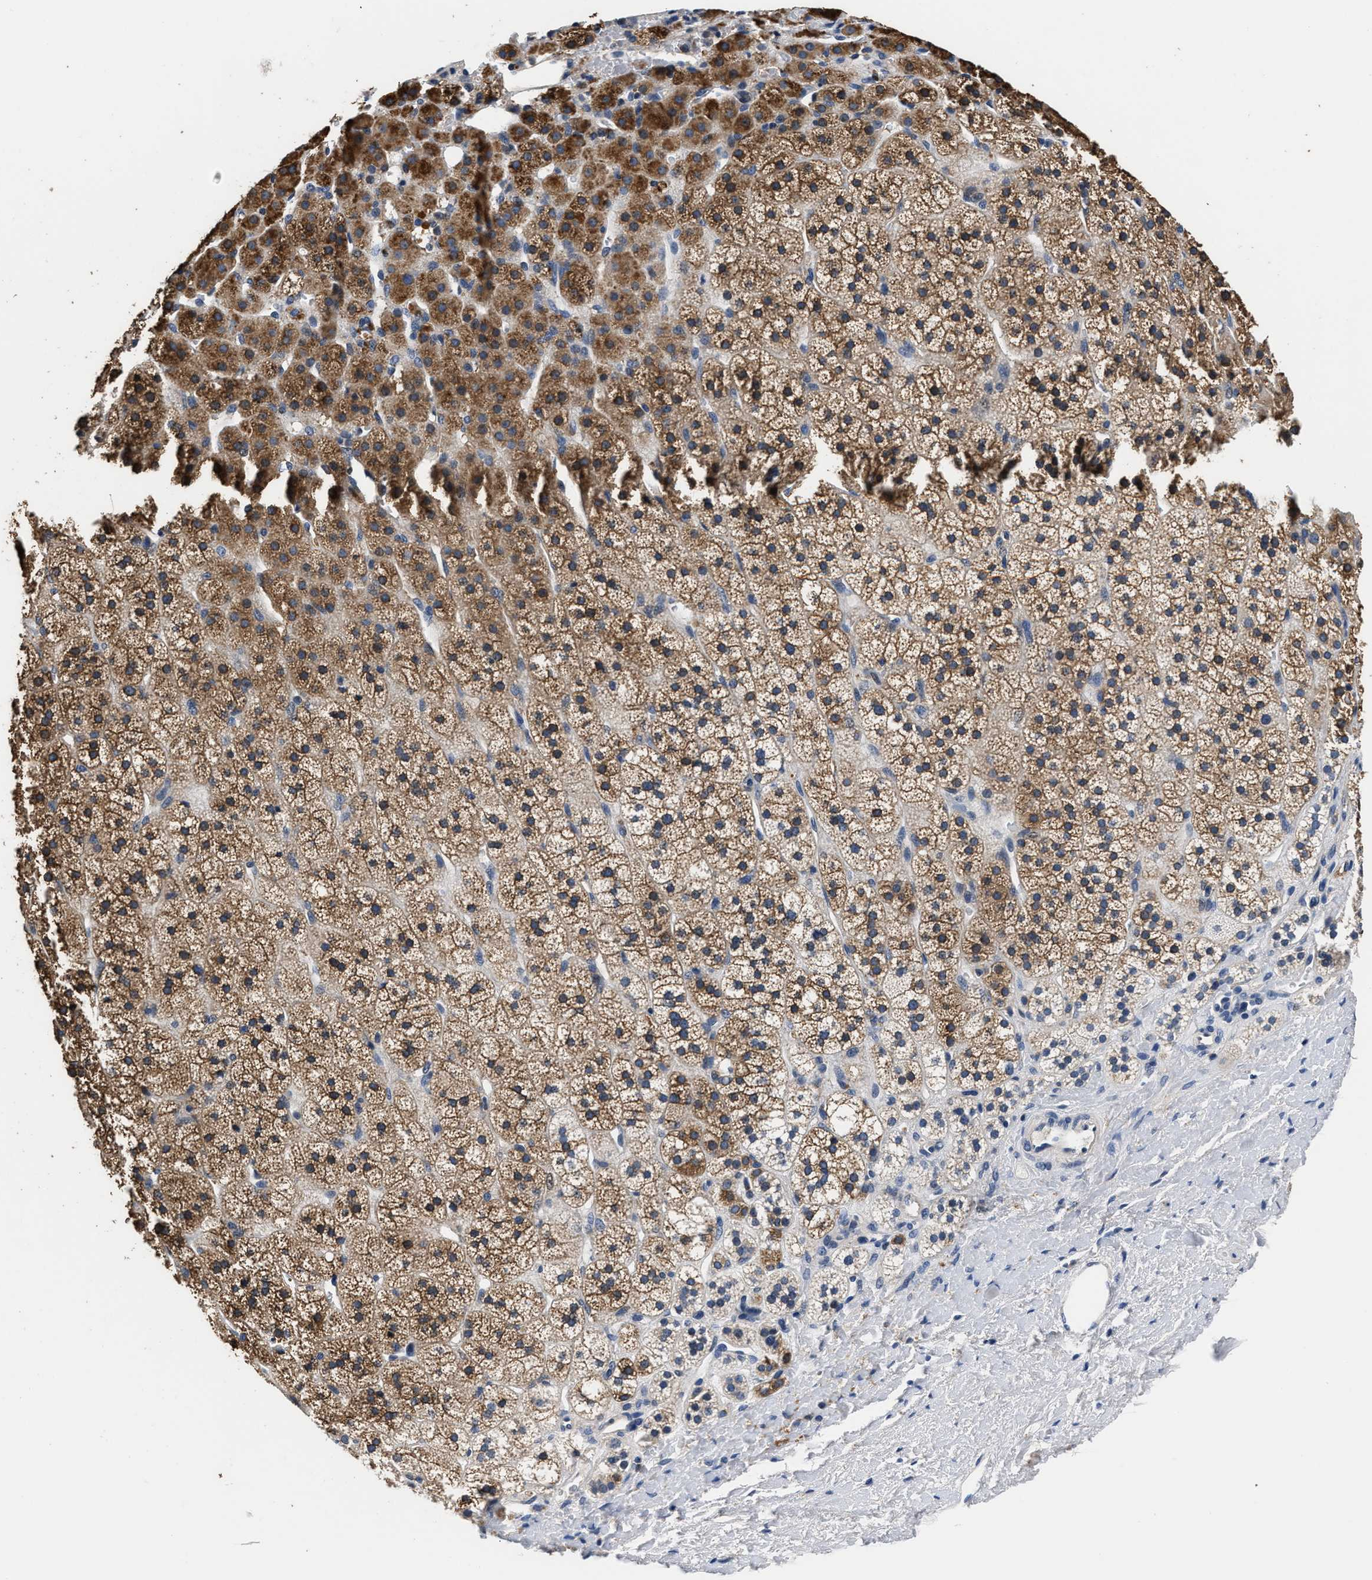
{"staining": {"intensity": "moderate", "quantity": ">75%", "location": "cytoplasmic/membranous"}, "tissue": "adrenal gland", "cell_type": "Glandular cells", "image_type": "normal", "snomed": [{"axis": "morphology", "description": "Normal tissue, NOS"}, {"axis": "topography", "description": "Adrenal gland"}], "caption": "Immunohistochemistry (IHC) photomicrograph of benign adrenal gland: adrenal gland stained using immunohistochemistry exhibits medium levels of moderate protein expression localized specifically in the cytoplasmic/membranous of glandular cells, appearing as a cytoplasmic/membranous brown color.", "gene": "ANKIB1", "patient": {"sex": "male", "age": 56}}